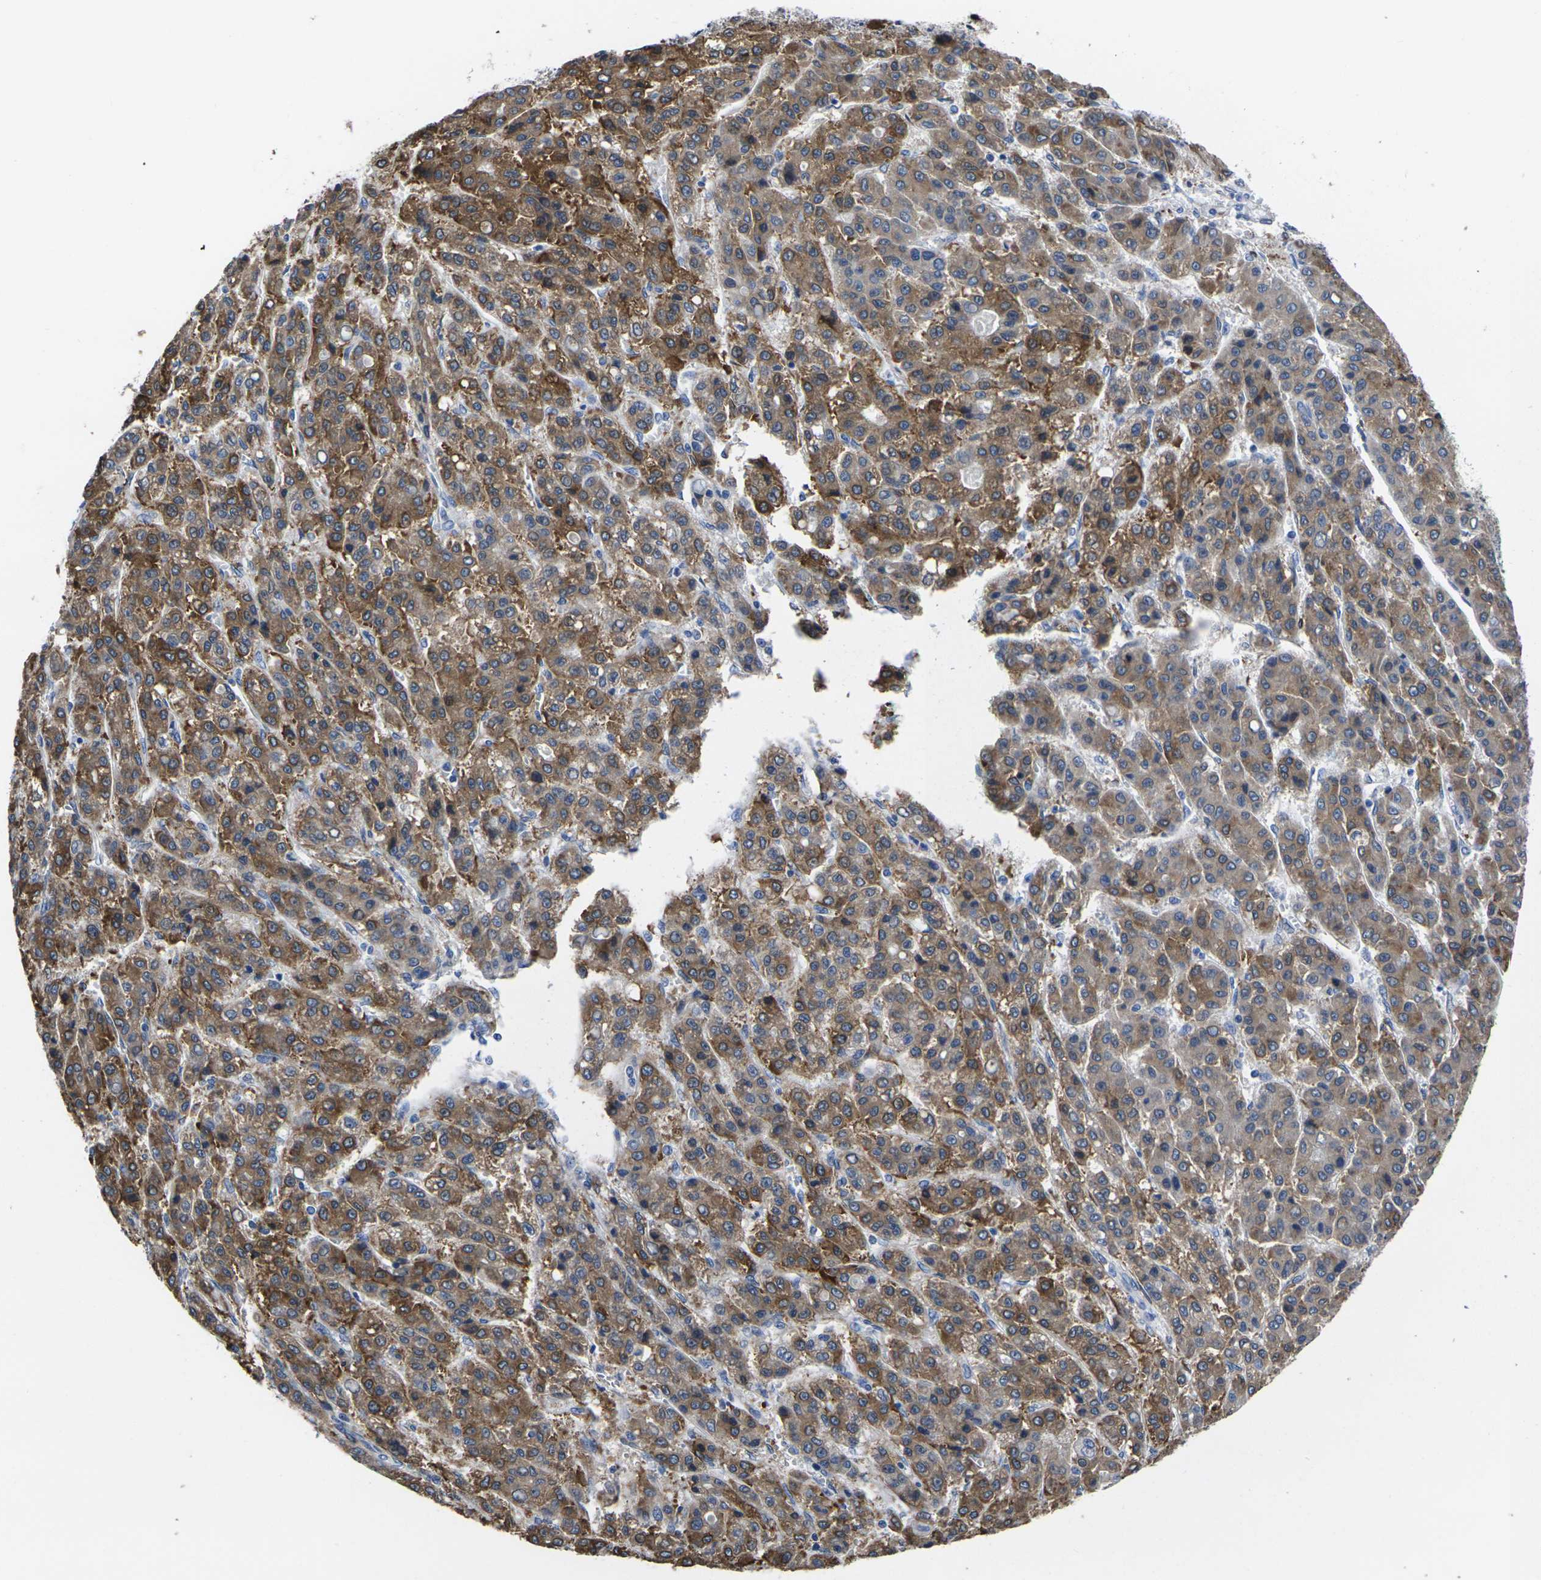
{"staining": {"intensity": "moderate", "quantity": ">75%", "location": "cytoplasmic/membranous"}, "tissue": "liver cancer", "cell_type": "Tumor cells", "image_type": "cancer", "snomed": [{"axis": "morphology", "description": "Carcinoma, Hepatocellular, NOS"}, {"axis": "topography", "description": "Liver"}], "caption": "This photomicrograph exhibits liver hepatocellular carcinoma stained with IHC to label a protein in brown. The cytoplasmic/membranous of tumor cells show moderate positivity for the protein. Nuclei are counter-stained blue.", "gene": "CYP2C8", "patient": {"sex": "male", "age": 70}}